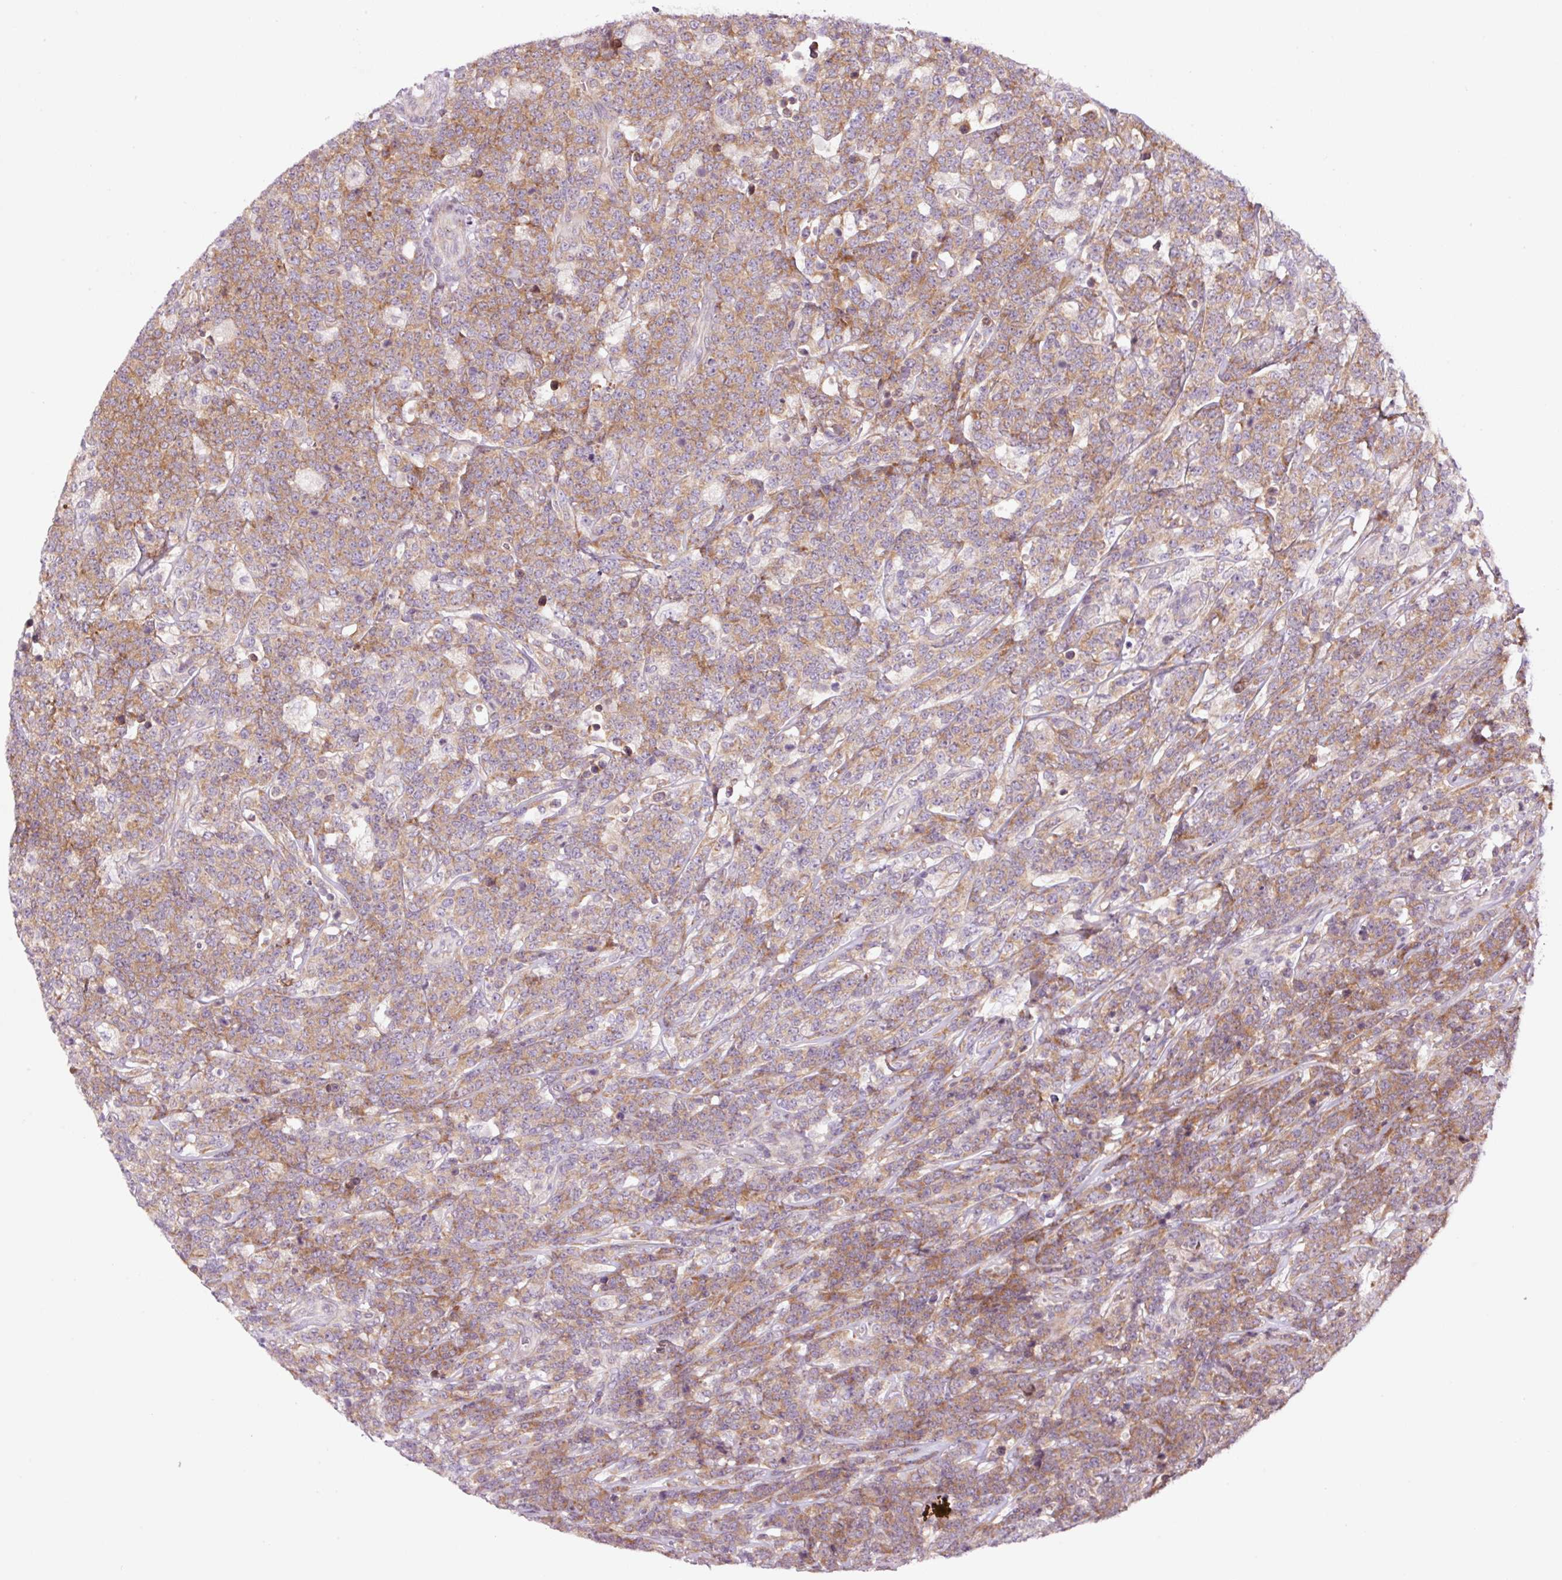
{"staining": {"intensity": "moderate", "quantity": ">75%", "location": "cytoplasmic/membranous"}, "tissue": "lymphoma", "cell_type": "Tumor cells", "image_type": "cancer", "snomed": [{"axis": "morphology", "description": "Malignant lymphoma, non-Hodgkin's type, High grade"}, {"axis": "topography", "description": "Small intestine"}], "caption": "Immunohistochemistry micrograph of high-grade malignant lymphoma, non-Hodgkin's type stained for a protein (brown), which exhibits medium levels of moderate cytoplasmic/membranous positivity in approximately >75% of tumor cells.", "gene": "RPL41", "patient": {"sex": "male", "age": 8}}